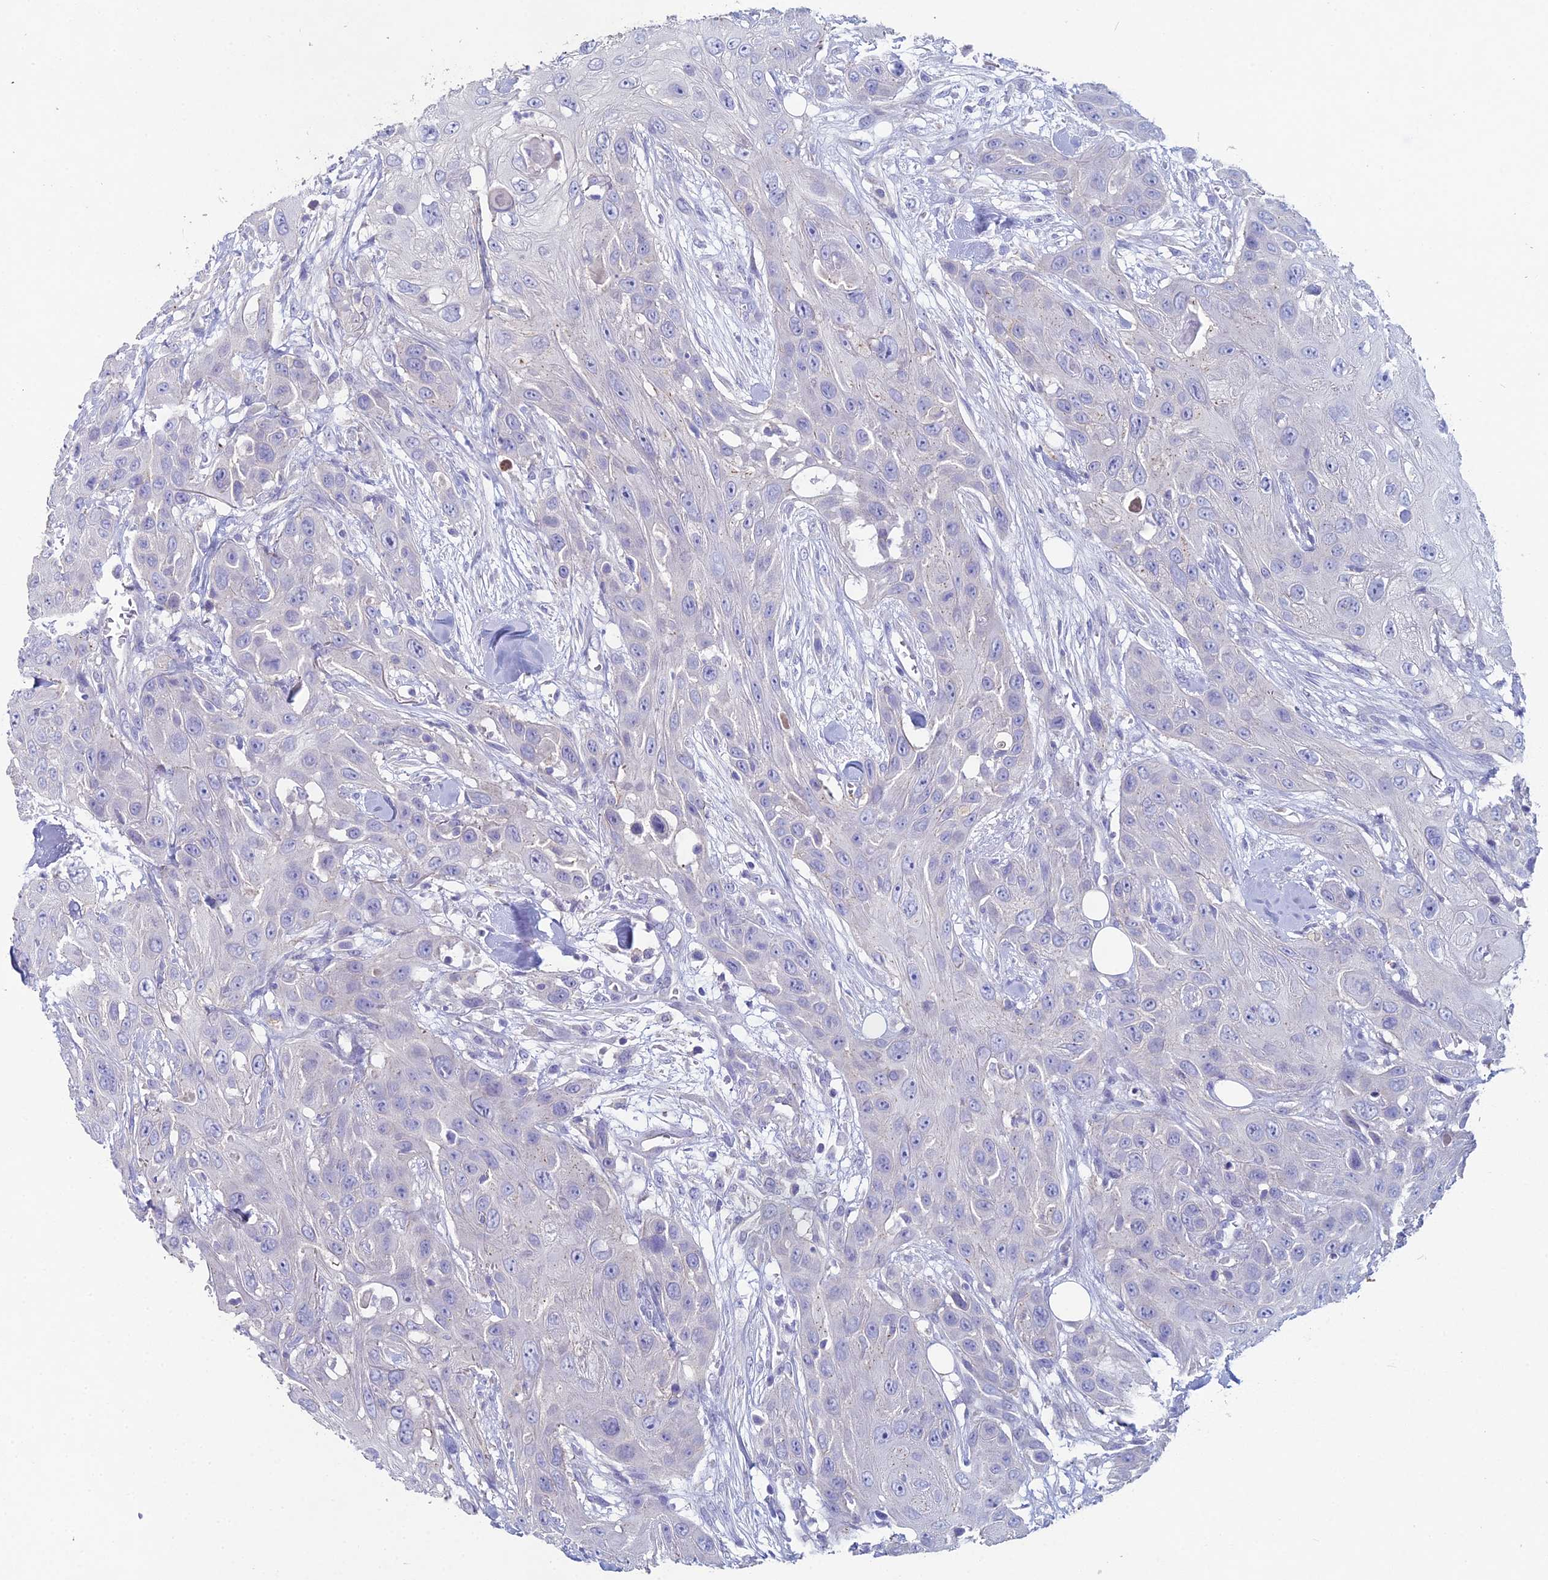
{"staining": {"intensity": "negative", "quantity": "none", "location": "none"}, "tissue": "head and neck cancer", "cell_type": "Tumor cells", "image_type": "cancer", "snomed": [{"axis": "morphology", "description": "Squamous cell carcinoma, NOS"}, {"axis": "topography", "description": "Head-Neck"}], "caption": "A photomicrograph of human squamous cell carcinoma (head and neck) is negative for staining in tumor cells. (DAB (3,3'-diaminobenzidine) immunohistochemistry, high magnification).", "gene": "NCAM1", "patient": {"sex": "male", "age": 81}}